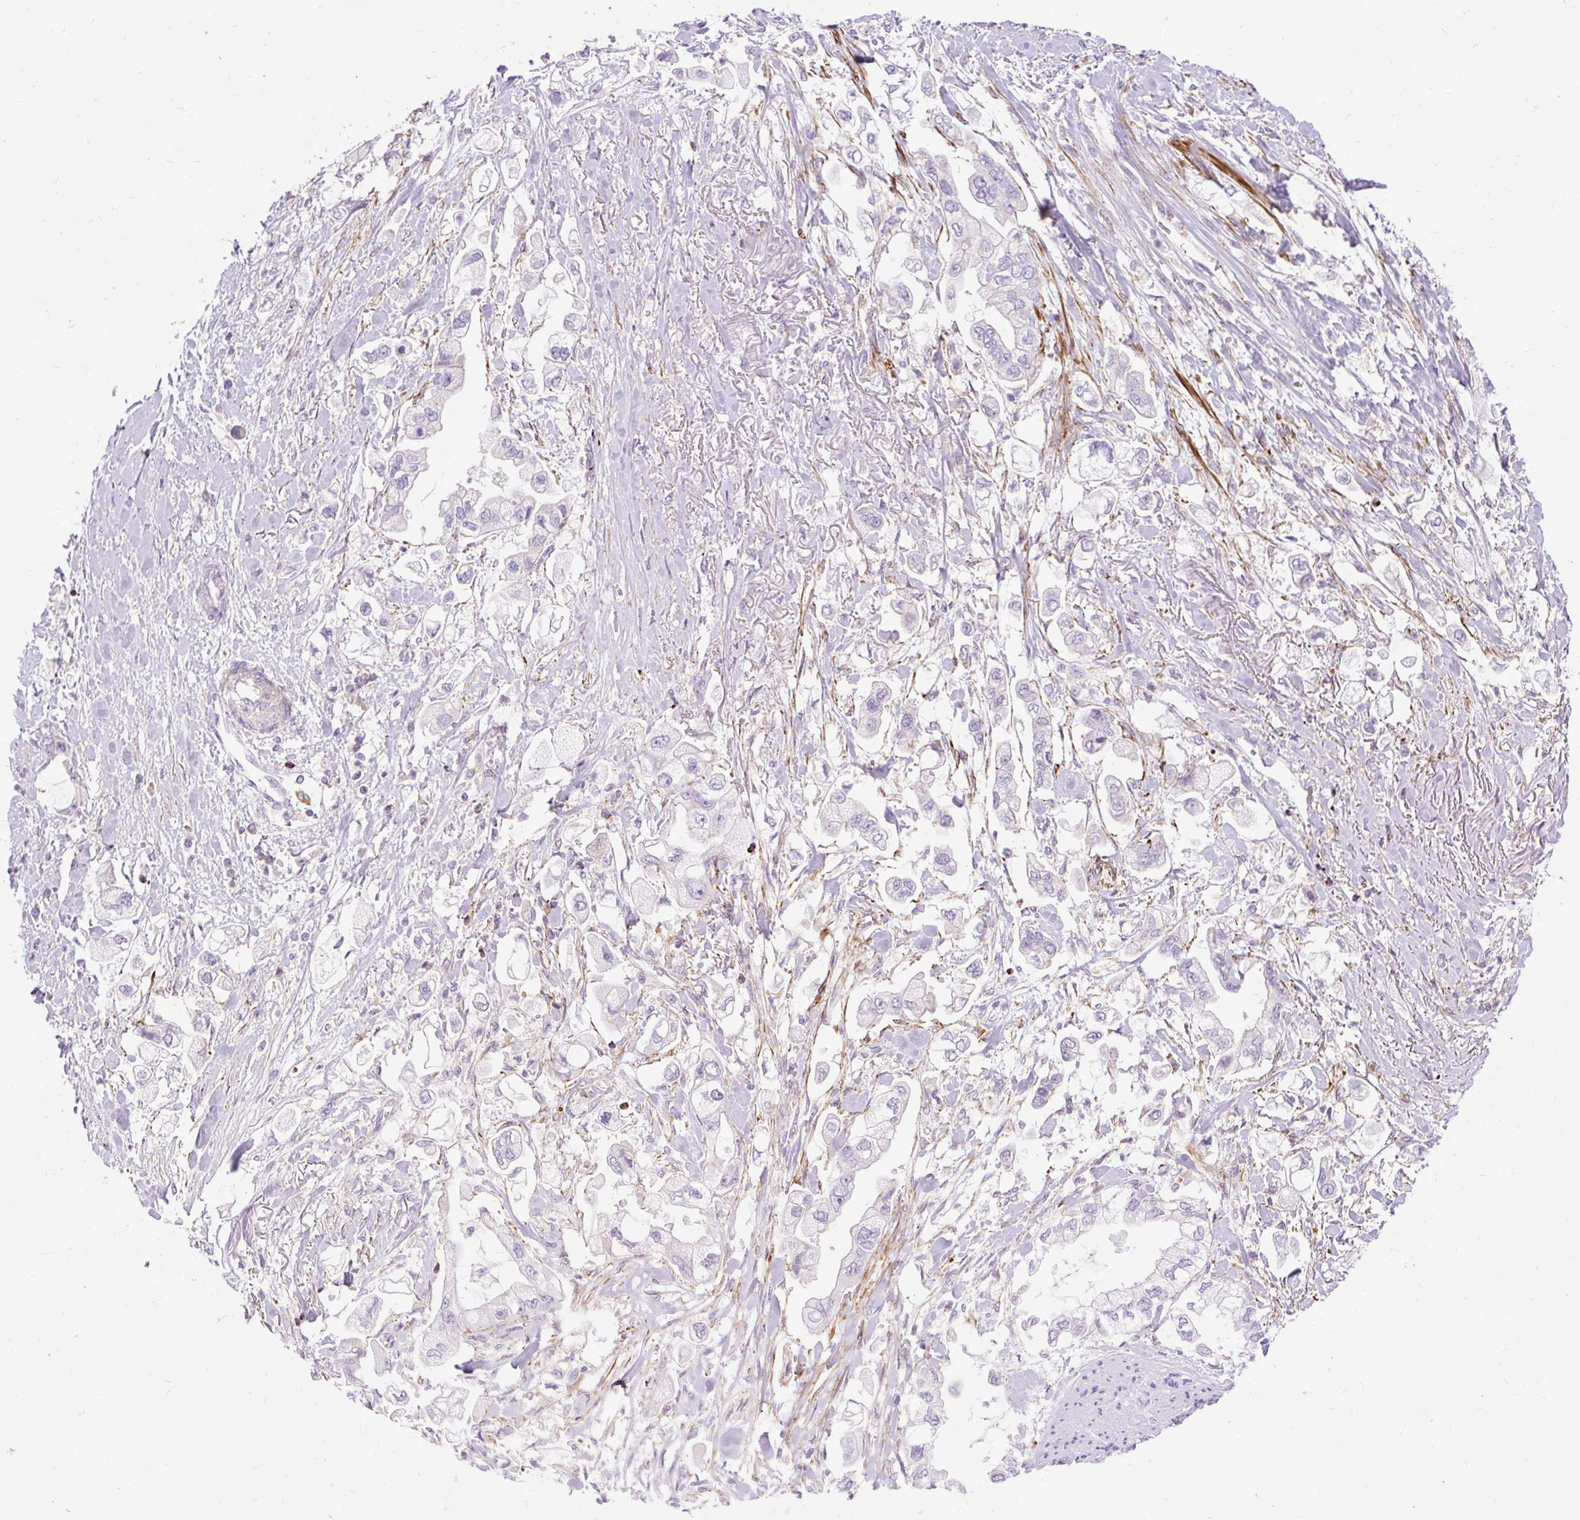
{"staining": {"intensity": "negative", "quantity": "none", "location": "none"}, "tissue": "stomach cancer", "cell_type": "Tumor cells", "image_type": "cancer", "snomed": [{"axis": "morphology", "description": "Adenocarcinoma, NOS"}, {"axis": "topography", "description": "Stomach"}], "caption": "IHC micrograph of stomach adenocarcinoma stained for a protein (brown), which reveals no staining in tumor cells.", "gene": "CORO7-PAM16", "patient": {"sex": "male", "age": 62}}